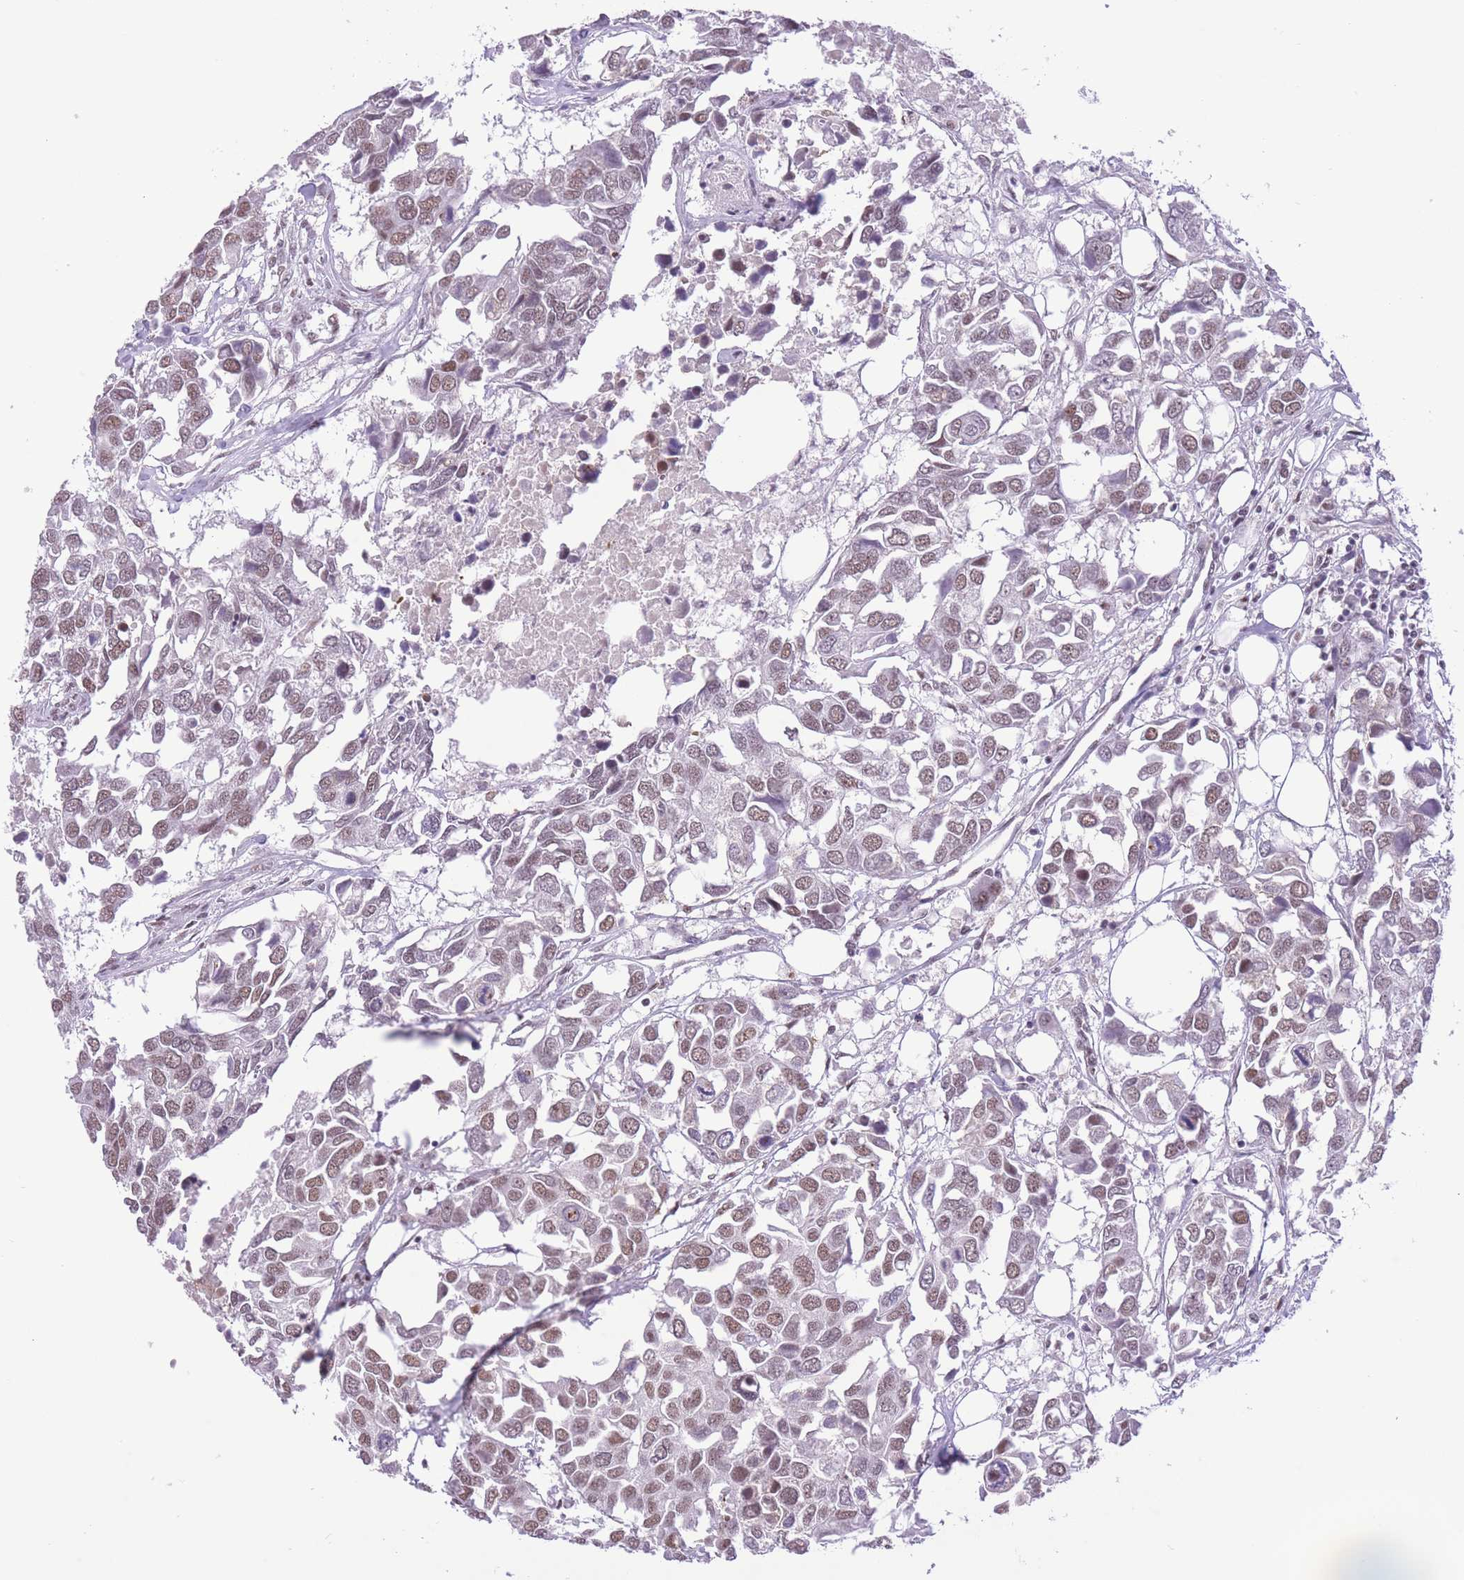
{"staining": {"intensity": "moderate", "quantity": "25%-75%", "location": "nuclear"}, "tissue": "breast cancer", "cell_type": "Tumor cells", "image_type": "cancer", "snomed": [{"axis": "morphology", "description": "Duct carcinoma"}, {"axis": "topography", "description": "Breast"}], "caption": "Brown immunohistochemical staining in human breast intraductal carcinoma demonstrates moderate nuclear positivity in about 25%-75% of tumor cells.", "gene": "ZBED5", "patient": {"sex": "female", "age": 83}}